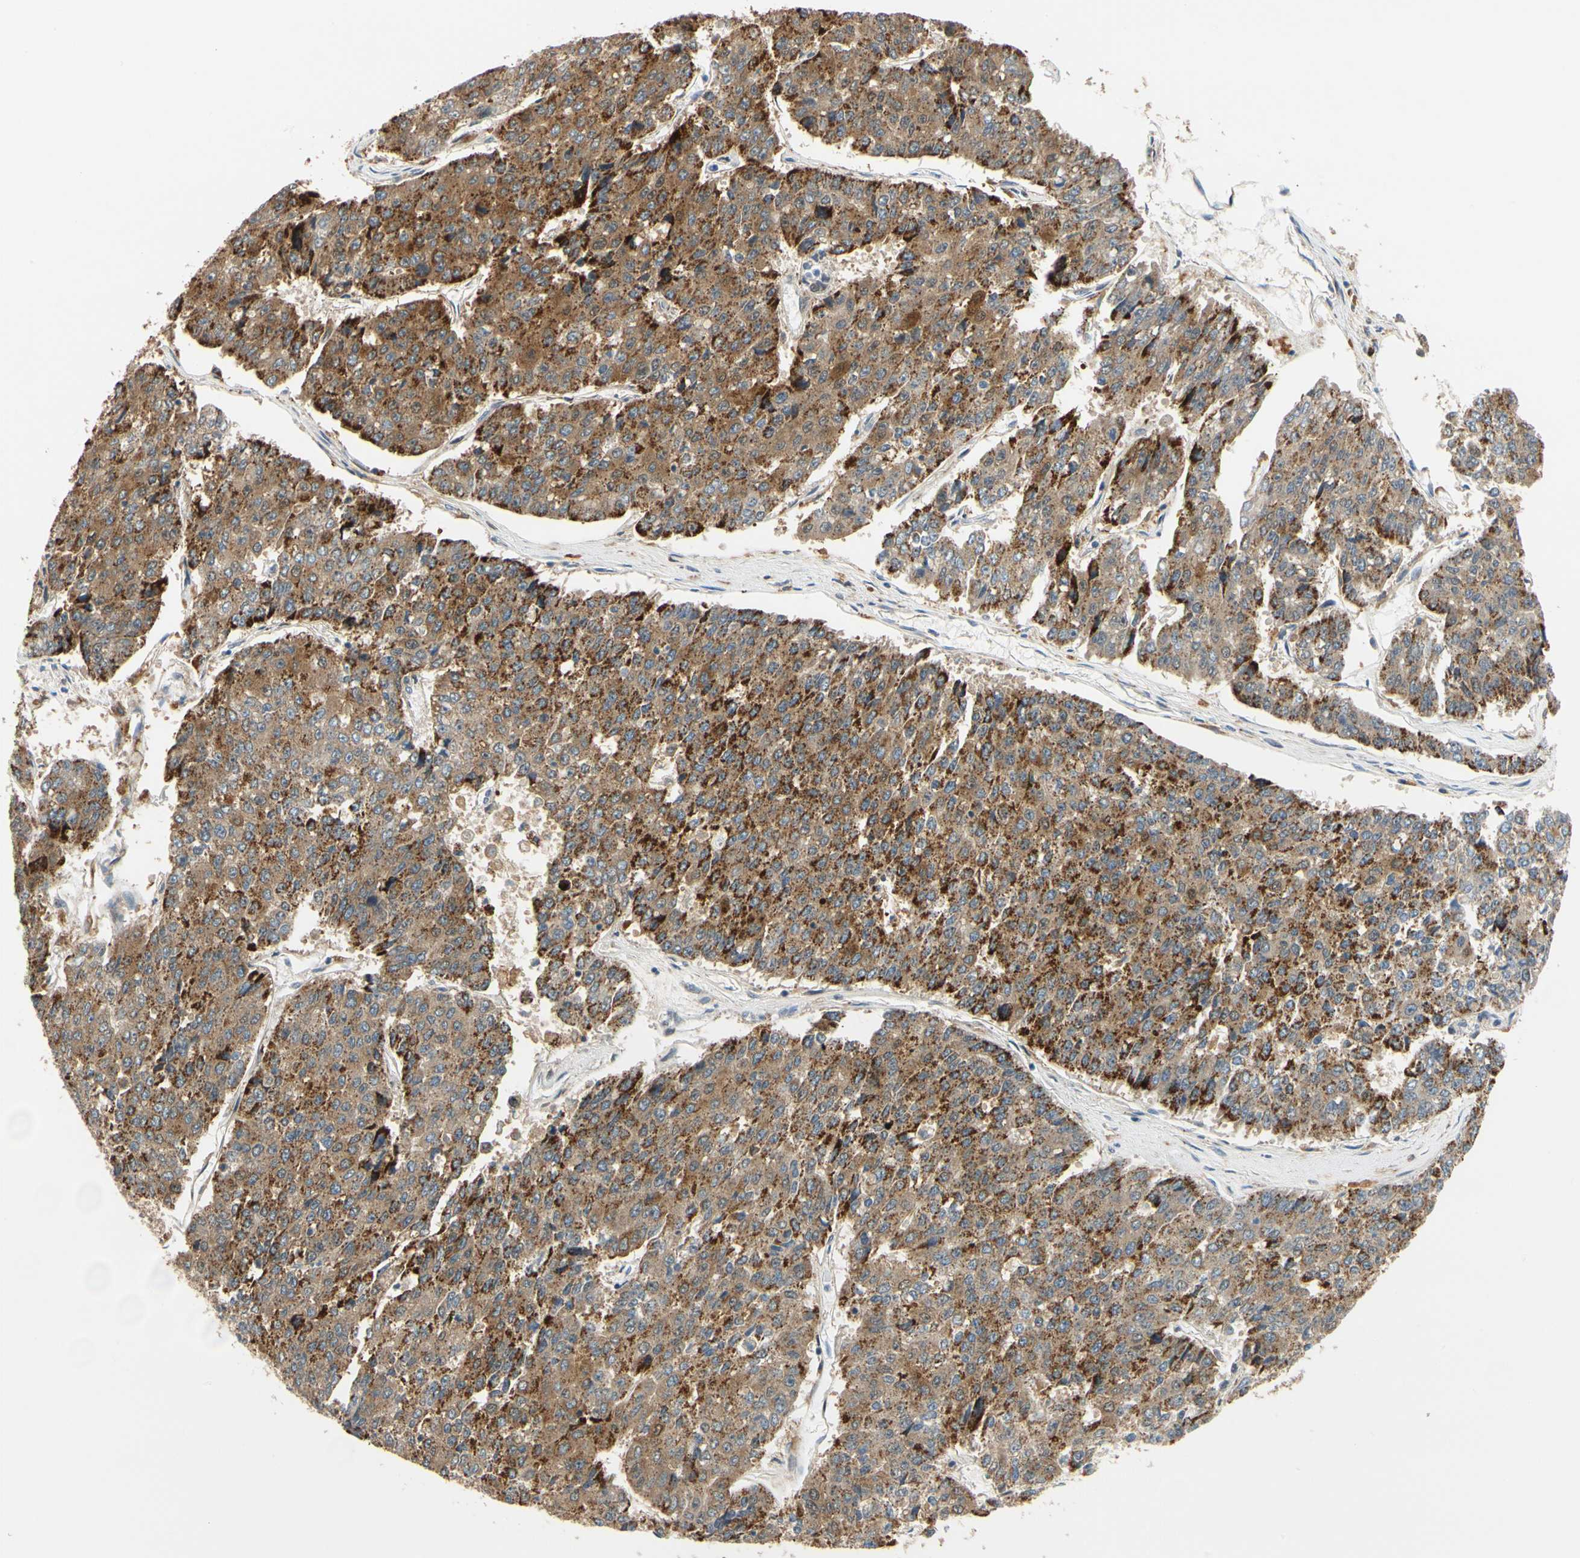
{"staining": {"intensity": "moderate", "quantity": ">75%", "location": "cytoplasmic/membranous"}, "tissue": "pancreatic cancer", "cell_type": "Tumor cells", "image_type": "cancer", "snomed": [{"axis": "morphology", "description": "Adenocarcinoma, NOS"}, {"axis": "topography", "description": "Pancreas"}], "caption": "Protein analysis of pancreatic adenocarcinoma tissue displays moderate cytoplasmic/membranous expression in about >75% of tumor cells. Immunohistochemistry (ihc) stains the protein of interest in brown and the nuclei are stained blue.", "gene": "ANKHD1", "patient": {"sex": "male", "age": 50}}